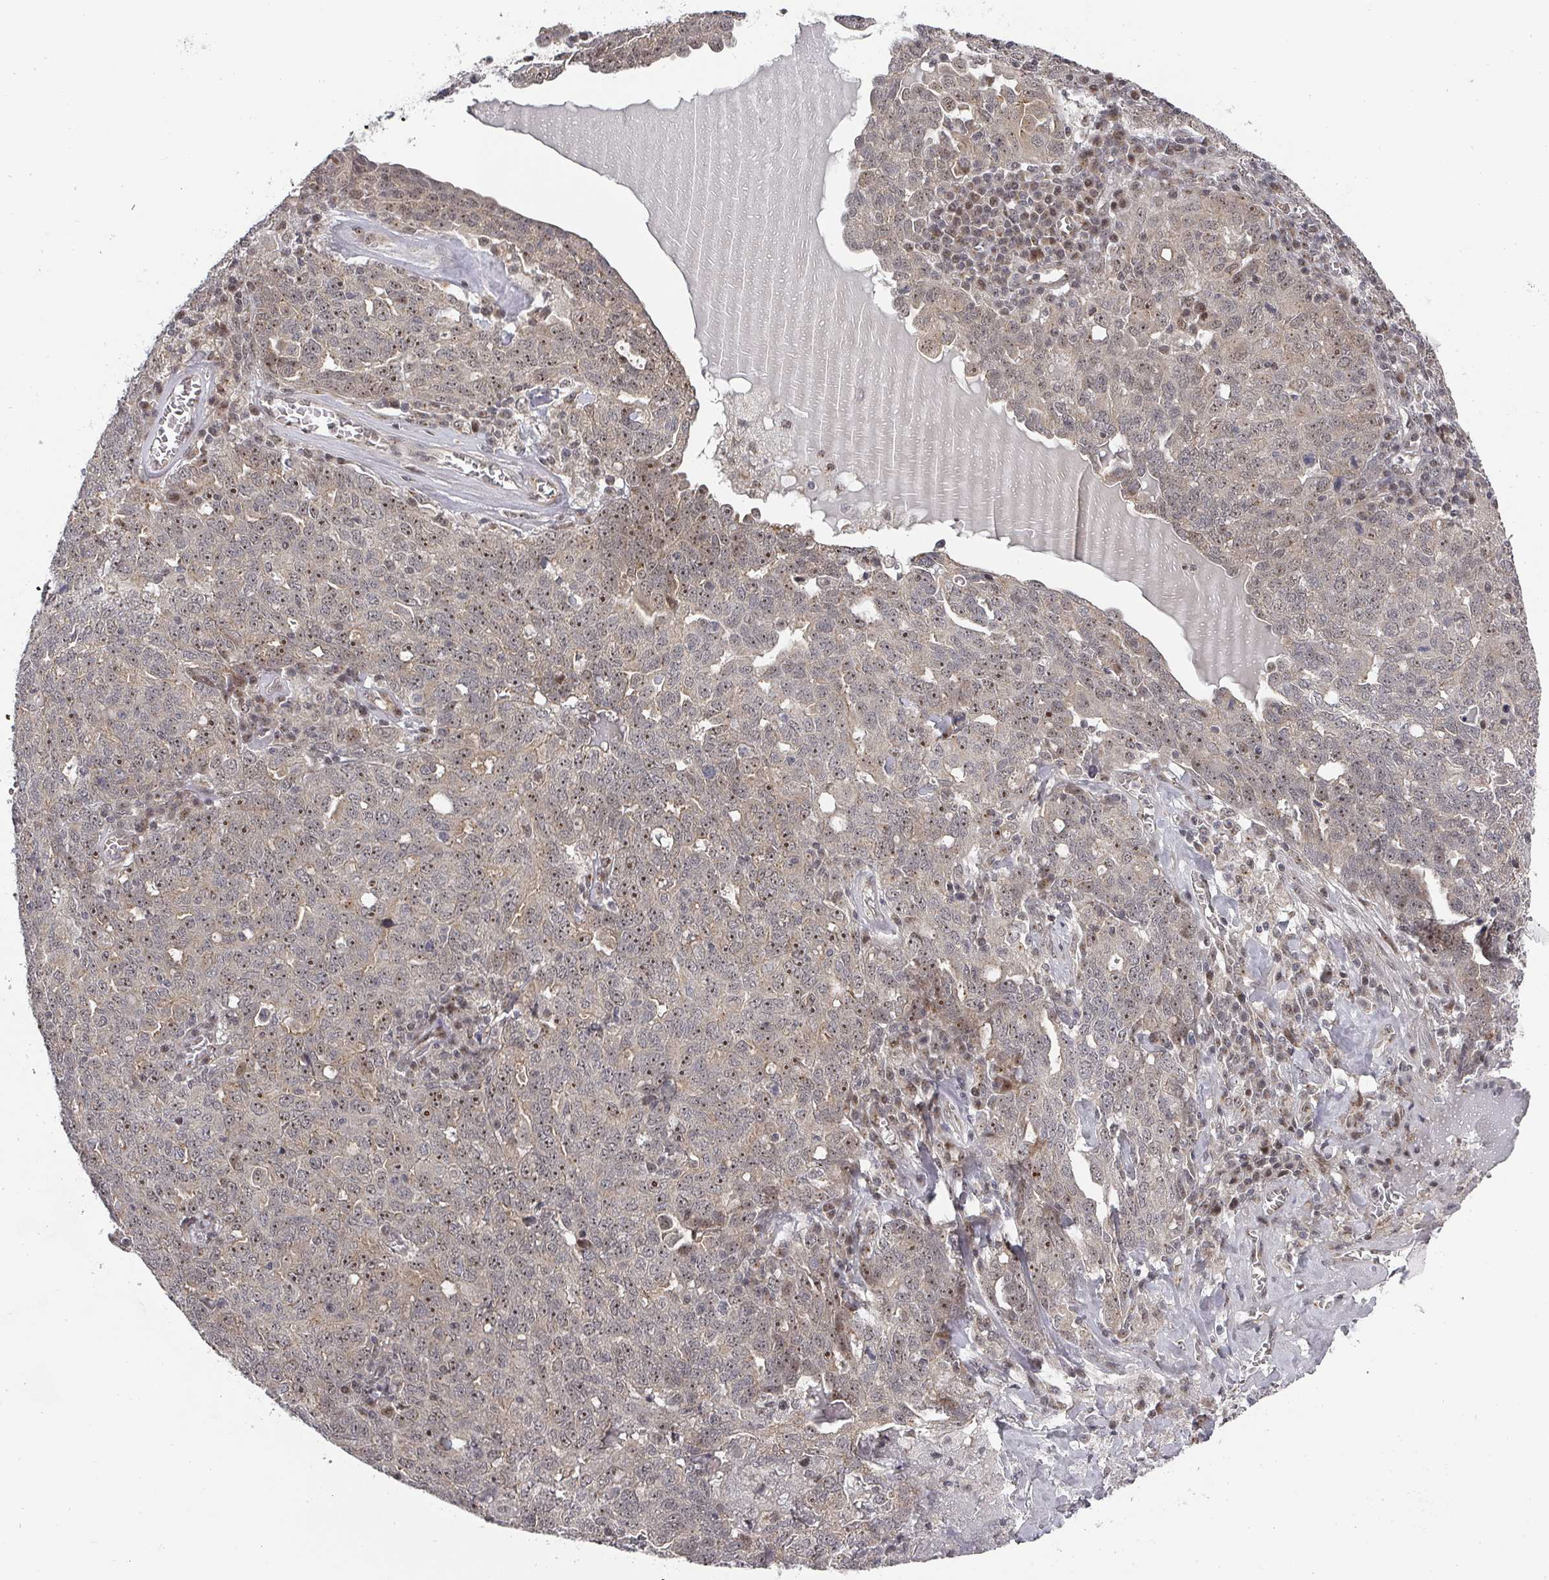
{"staining": {"intensity": "moderate", "quantity": "25%-75%", "location": "nuclear"}, "tissue": "ovarian cancer", "cell_type": "Tumor cells", "image_type": "cancer", "snomed": [{"axis": "morphology", "description": "Carcinoma, endometroid"}, {"axis": "topography", "description": "Ovary"}], "caption": "Tumor cells show moderate nuclear staining in about 25%-75% of cells in ovarian cancer (endometroid carcinoma). Immunohistochemistry stains the protein in brown and the nuclei are stained blue.", "gene": "KIF1C", "patient": {"sex": "female", "age": 62}}